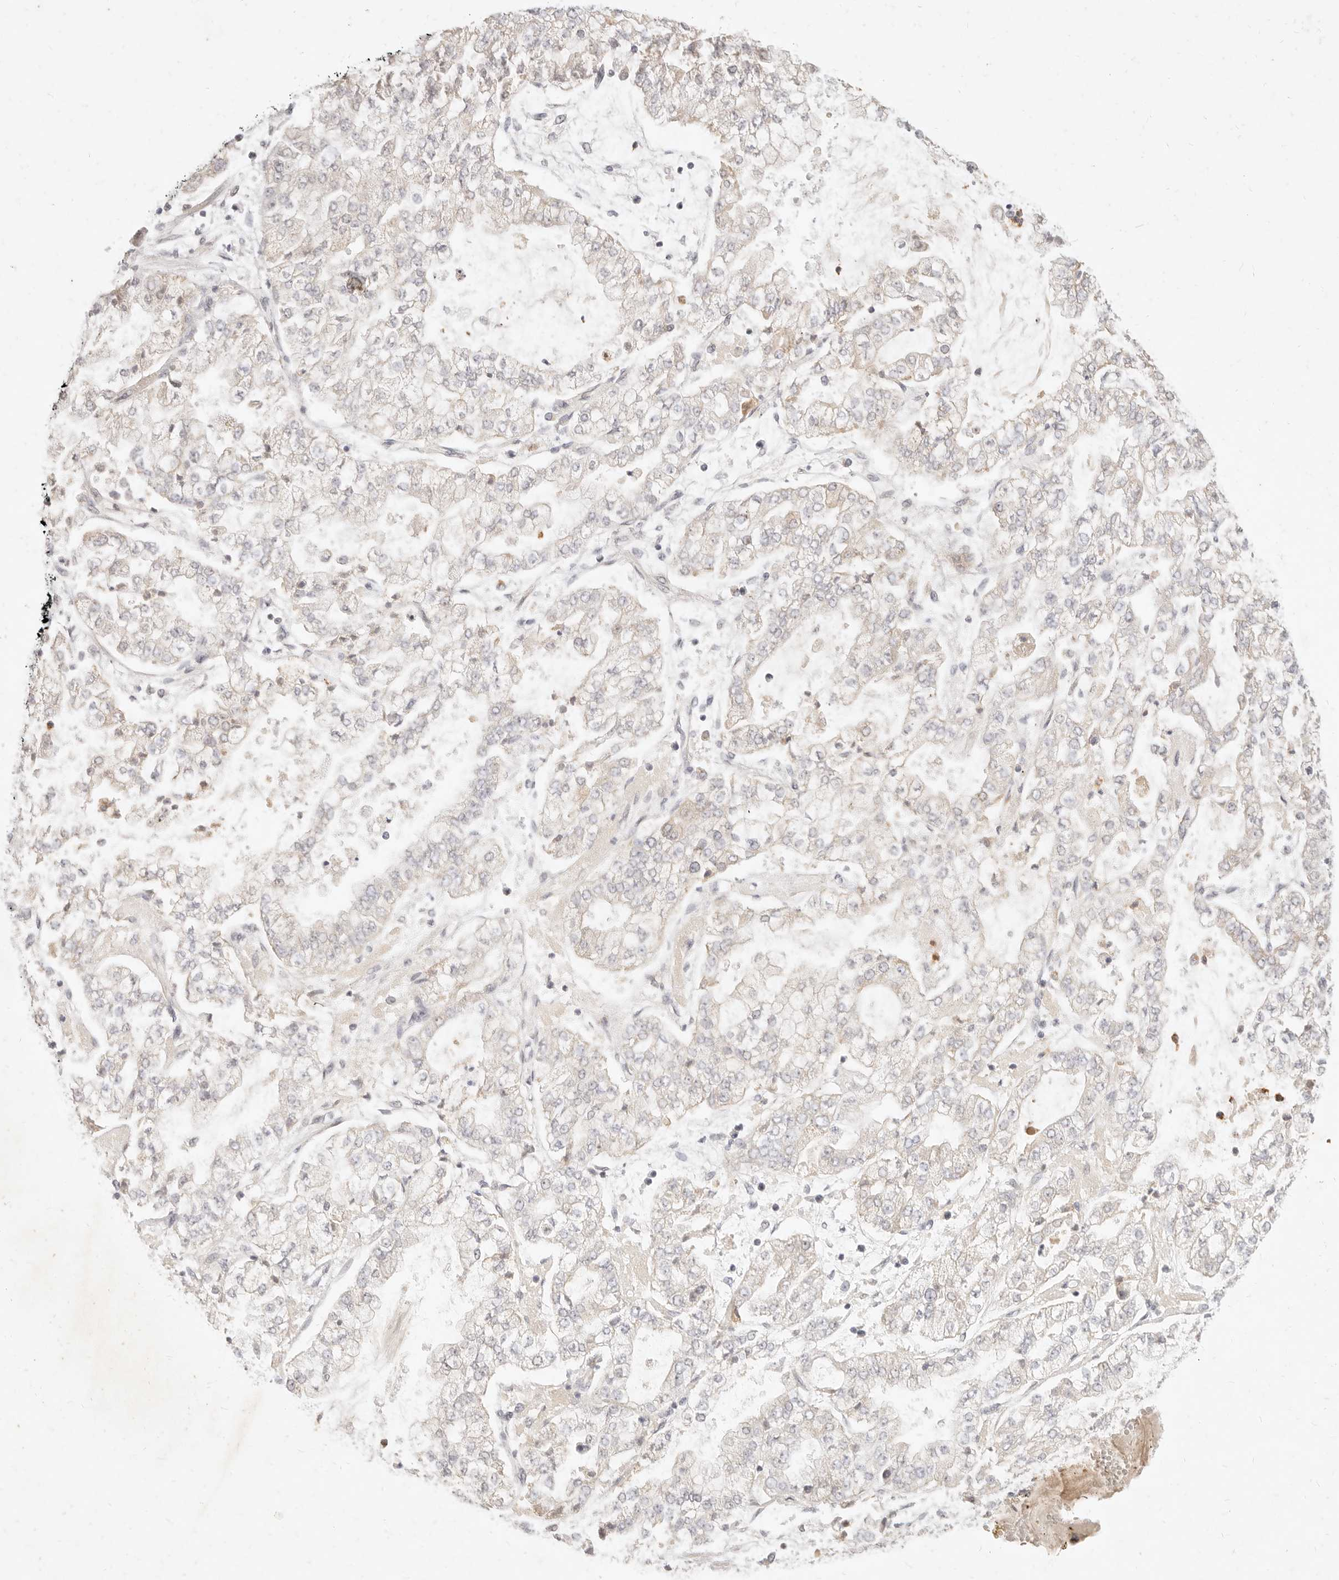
{"staining": {"intensity": "negative", "quantity": "none", "location": "none"}, "tissue": "stomach cancer", "cell_type": "Tumor cells", "image_type": "cancer", "snomed": [{"axis": "morphology", "description": "Adenocarcinoma, NOS"}, {"axis": "topography", "description": "Stomach"}], "caption": "IHC of adenocarcinoma (stomach) exhibits no positivity in tumor cells. Brightfield microscopy of immunohistochemistry stained with DAB (brown) and hematoxylin (blue), captured at high magnification.", "gene": "ASCL3", "patient": {"sex": "male", "age": 76}}